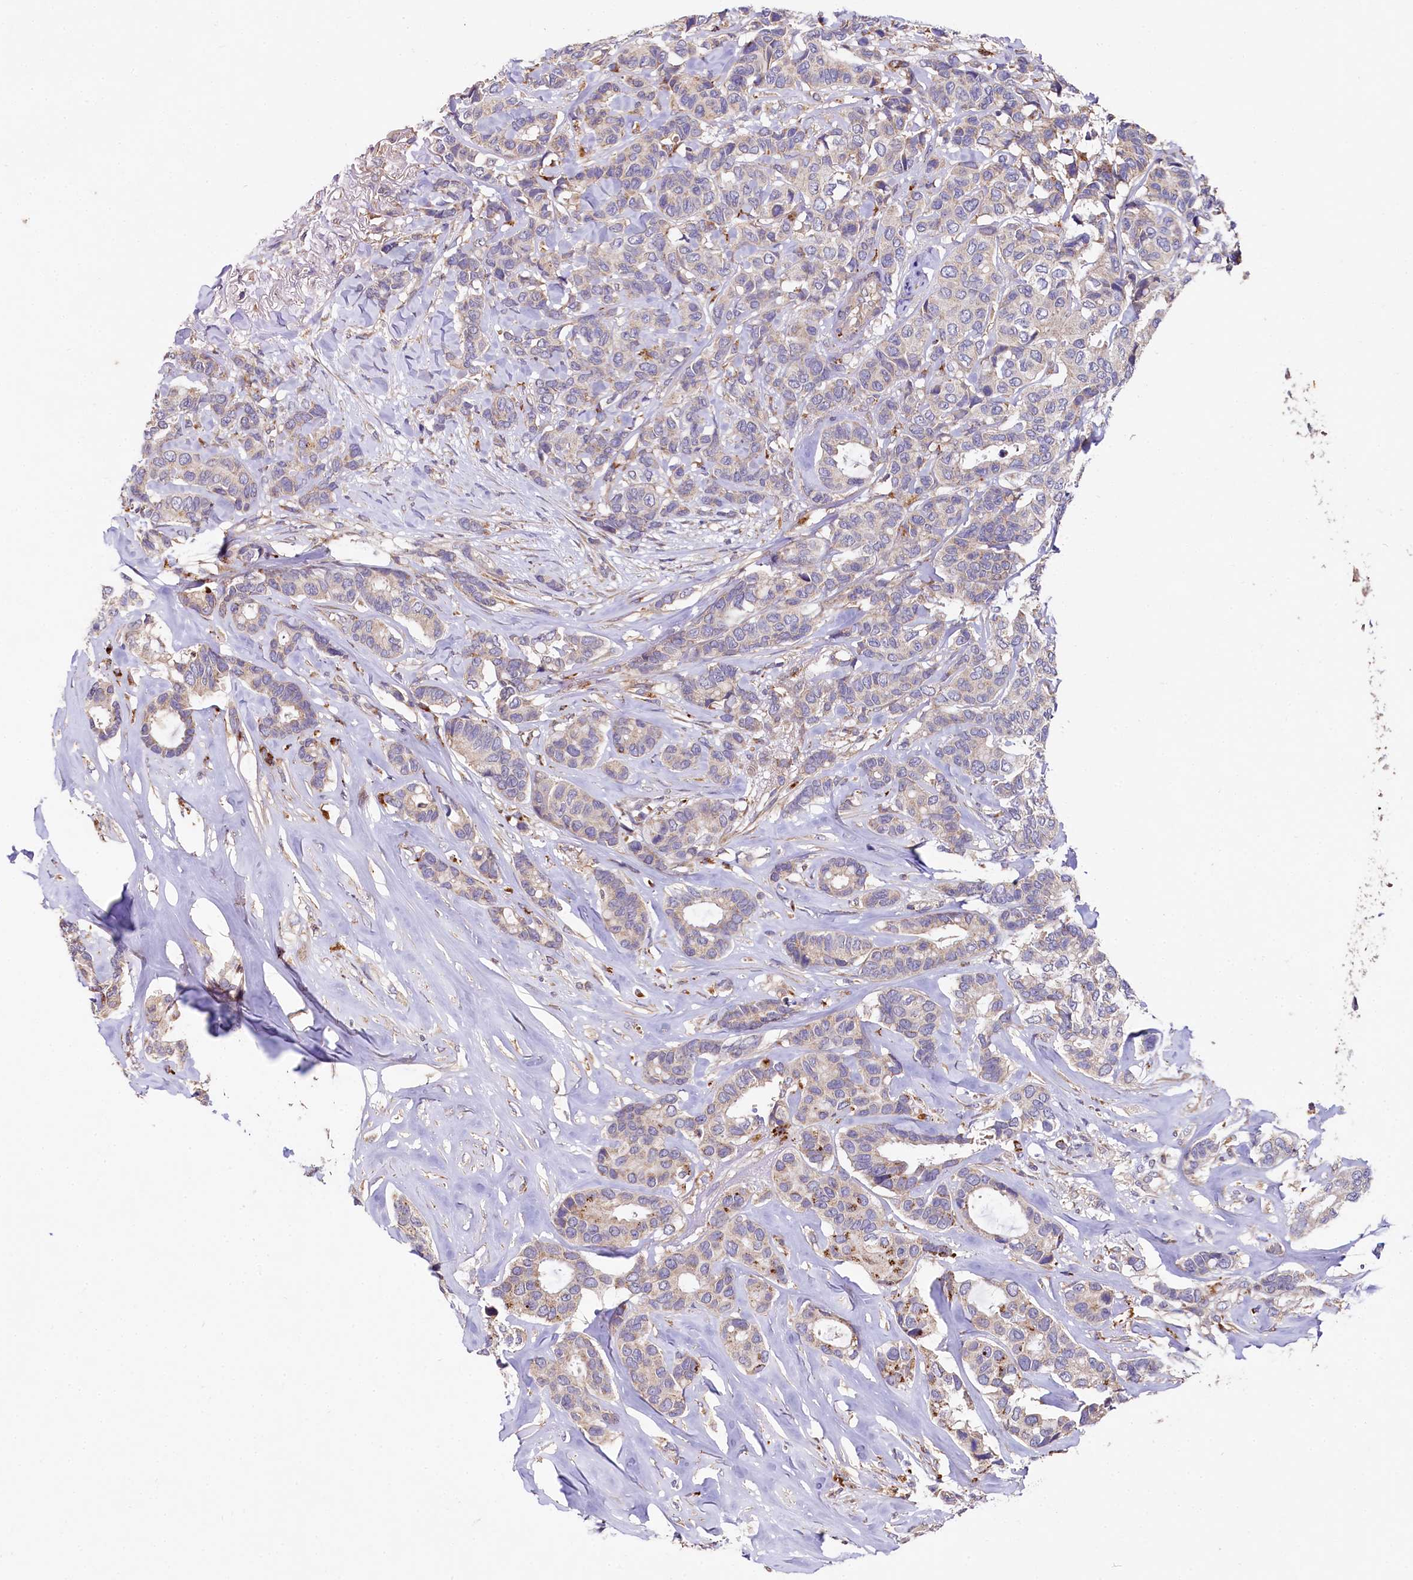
{"staining": {"intensity": "strong", "quantity": "<25%", "location": "cytoplasmic/membranous"}, "tissue": "breast cancer", "cell_type": "Tumor cells", "image_type": "cancer", "snomed": [{"axis": "morphology", "description": "Duct carcinoma"}, {"axis": "topography", "description": "Breast"}], "caption": "IHC micrograph of human breast cancer stained for a protein (brown), which exhibits medium levels of strong cytoplasmic/membranous staining in approximately <25% of tumor cells.", "gene": "SPRYD3", "patient": {"sex": "female", "age": 87}}